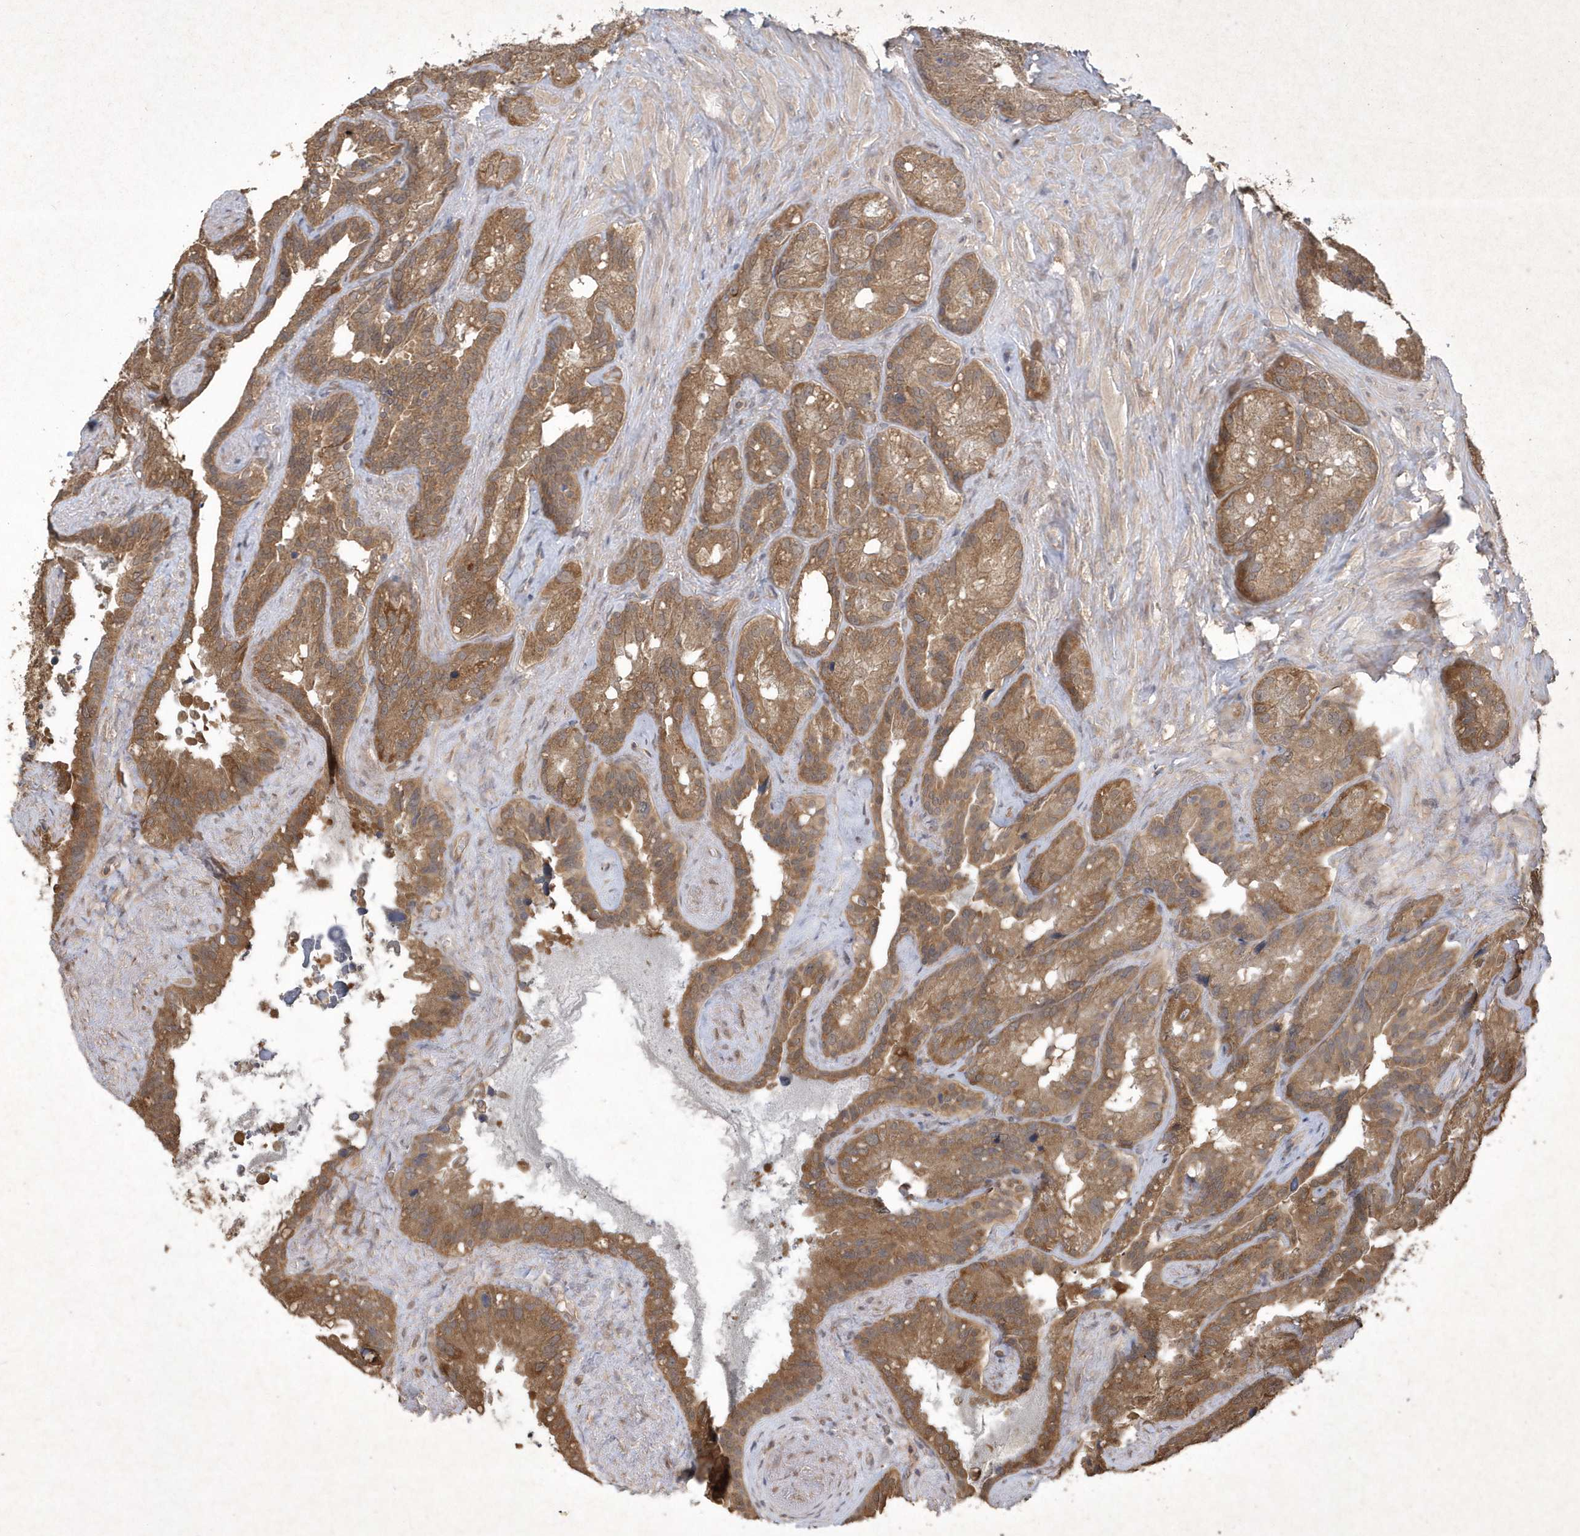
{"staining": {"intensity": "moderate", "quantity": ">75%", "location": "cytoplasmic/membranous"}, "tissue": "seminal vesicle", "cell_type": "Glandular cells", "image_type": "normal", "snomed": [{"axis": "morphology", "description": "Normal tissue, NOS"}, {"axis": "topography", "description": "Prostate"}, {"axis": "topography", "description": "Seminal veicle"}], "caption": "Glandular cells display medium levels of moderate cytoplasmic/membranous expression in approximately >75% of cells in unremarkable seminal vesicle.", "gene": "AKR7A2", "patient": {"sex": "male", "age": 68}}